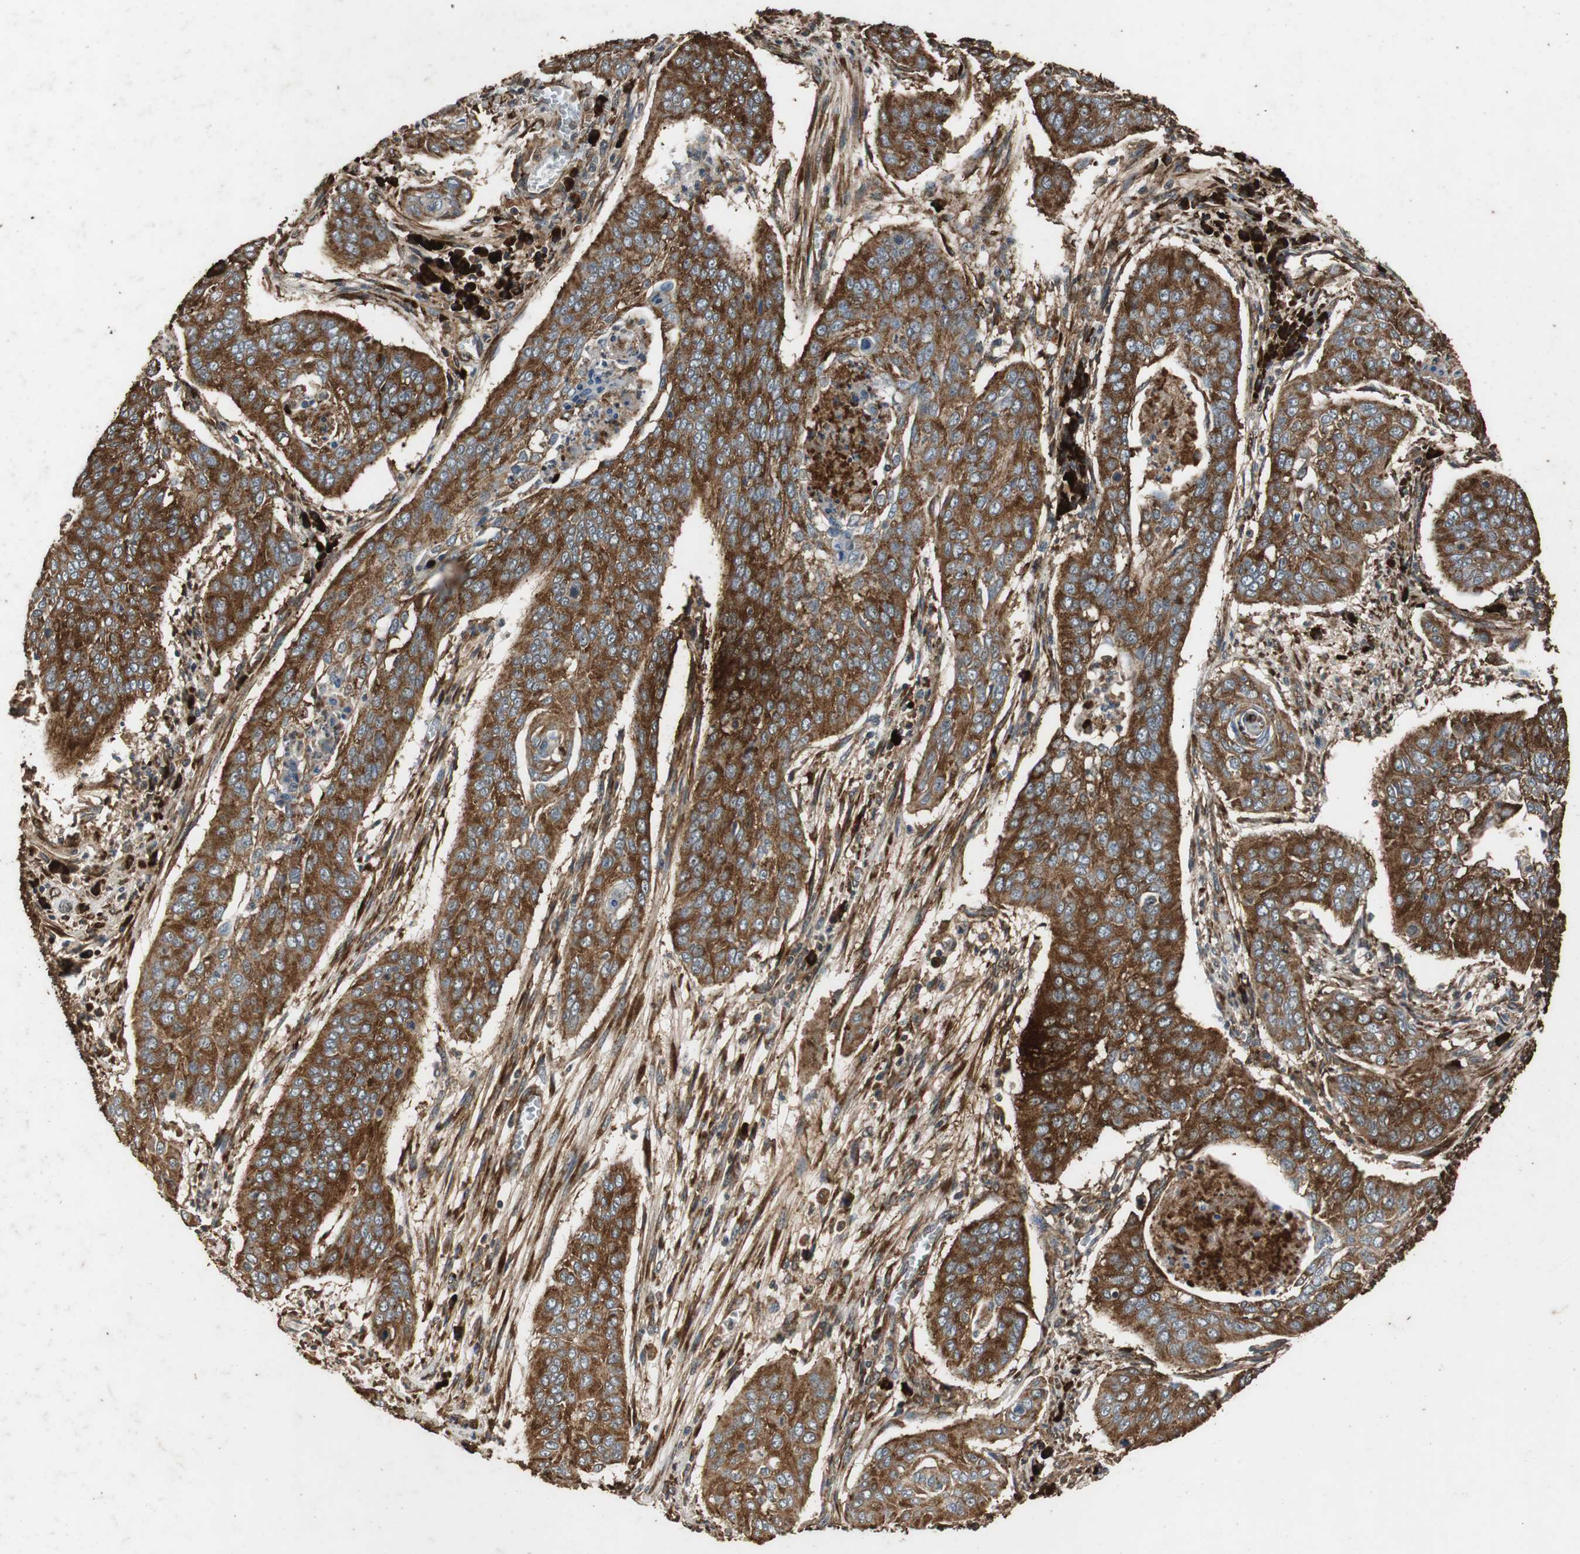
{"staining": {"intensity": "strong", "quantity": ">75%", "location": "cytoplasmic/membranous"}, "tissue": "cervical cancer", "cell_type": "Tumor cells", "image_type": "cancer", "snomed": [{"axis": "morphology", "description": "Squamous cell carcinoma, NOS"}, {"axis": "topography", "description": "Cervix"}], "caption": "Tumor cells exhibit high levels of strong cytoplasmic/membranous staining in about >75% of cells in human cervical cancer.", "gene": "NAA10", "patient": {"sex": "female", "age": 39}}